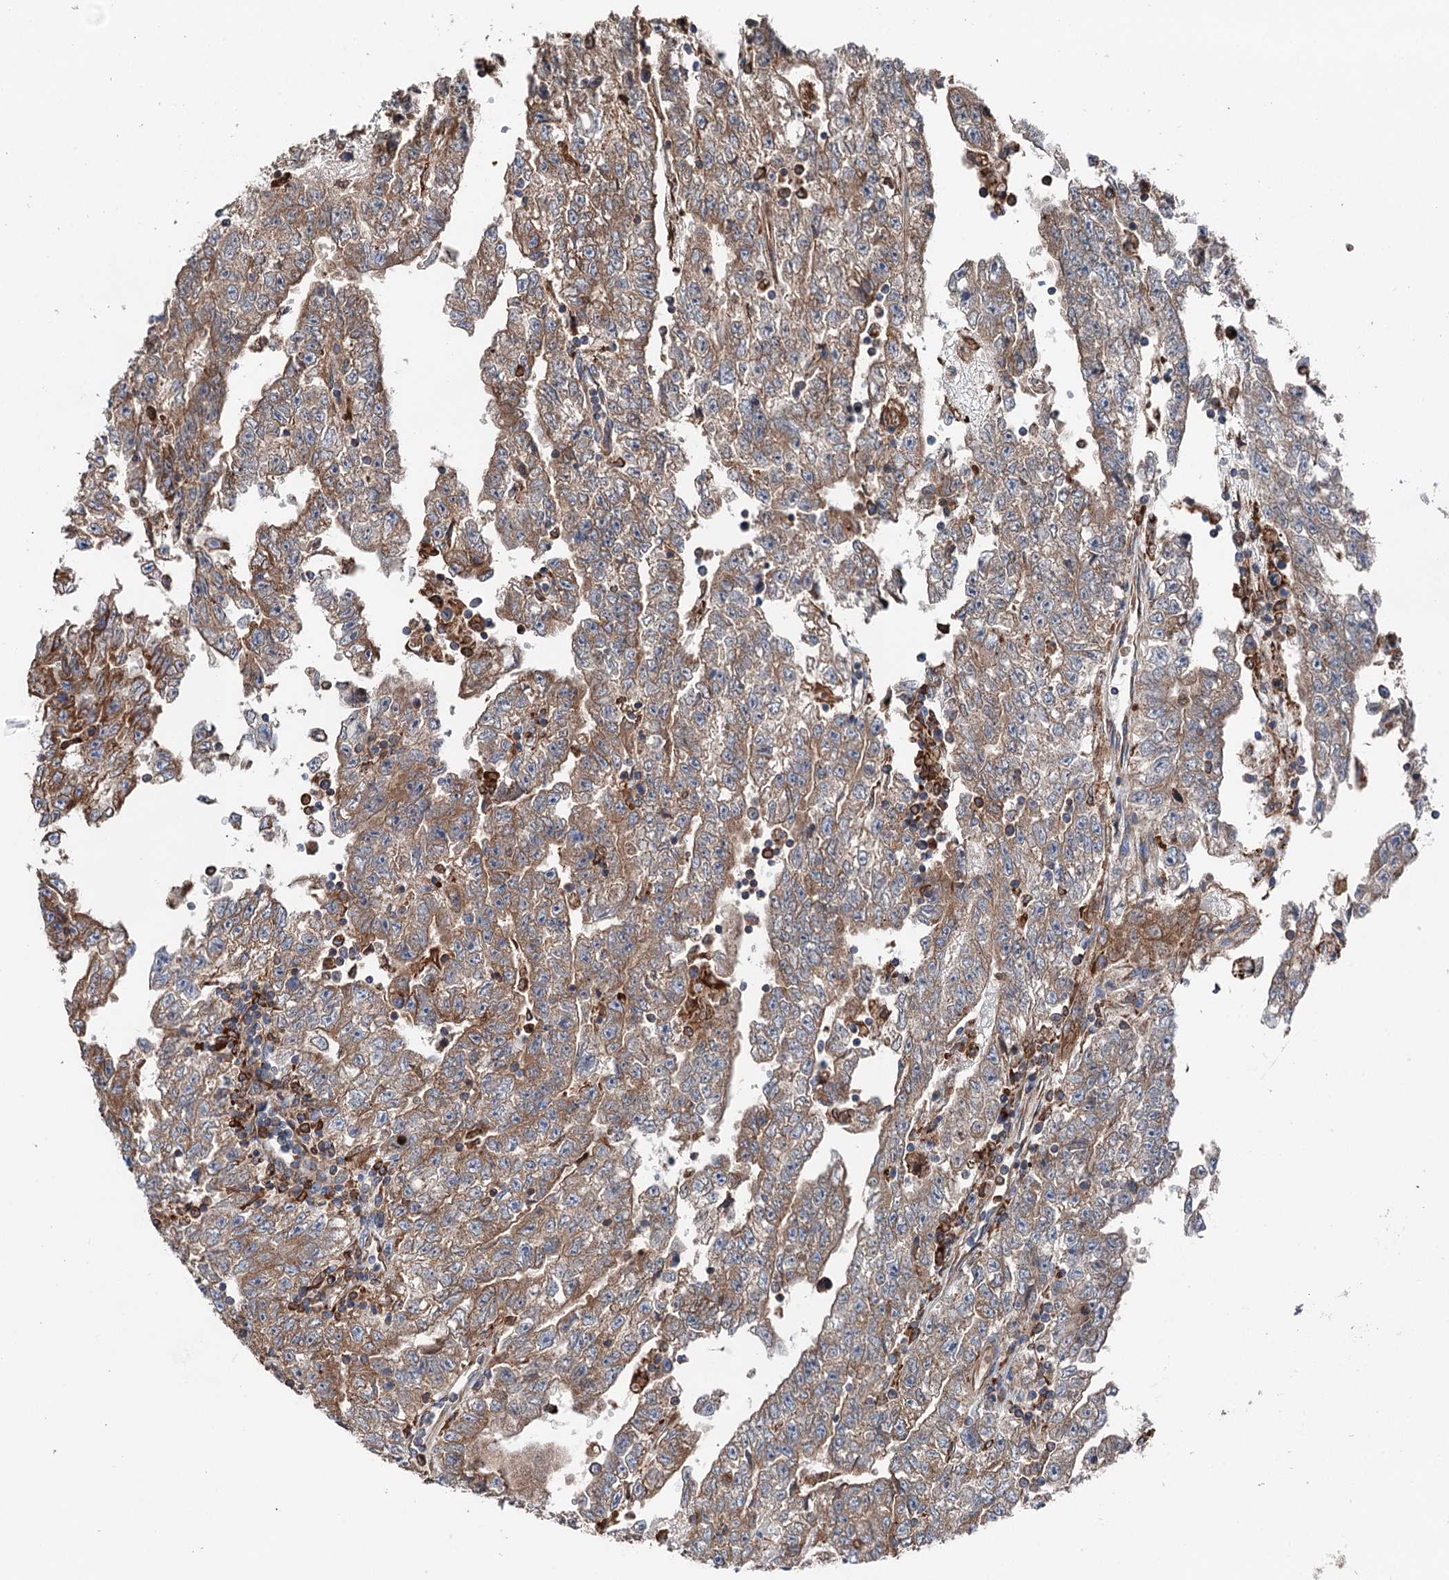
{"staining": {"intensity": "moderate", "quantity": ">75%", "location": "cytoplasmic/membranous"}, "tissue": "testis cancer", "cell_type": "Tumor cells", "image_type": "cancer", "snomed": [{"axis": "morphology", "description": "Carcinoma, Embryonal, NOS"}, {"axis": "topography", "description": "Testis"}], "caption": "Immunohistochemistry (IHC) of human testis cancer reveals medium levels of moderate cytoplasmic/membranous expression in about >75% of tumor cells. The protein of interest is shown in brown color, while the nuclei are stained blue.", "gene": "ERP29", "patient": {"sex": "male", "age": 25}}